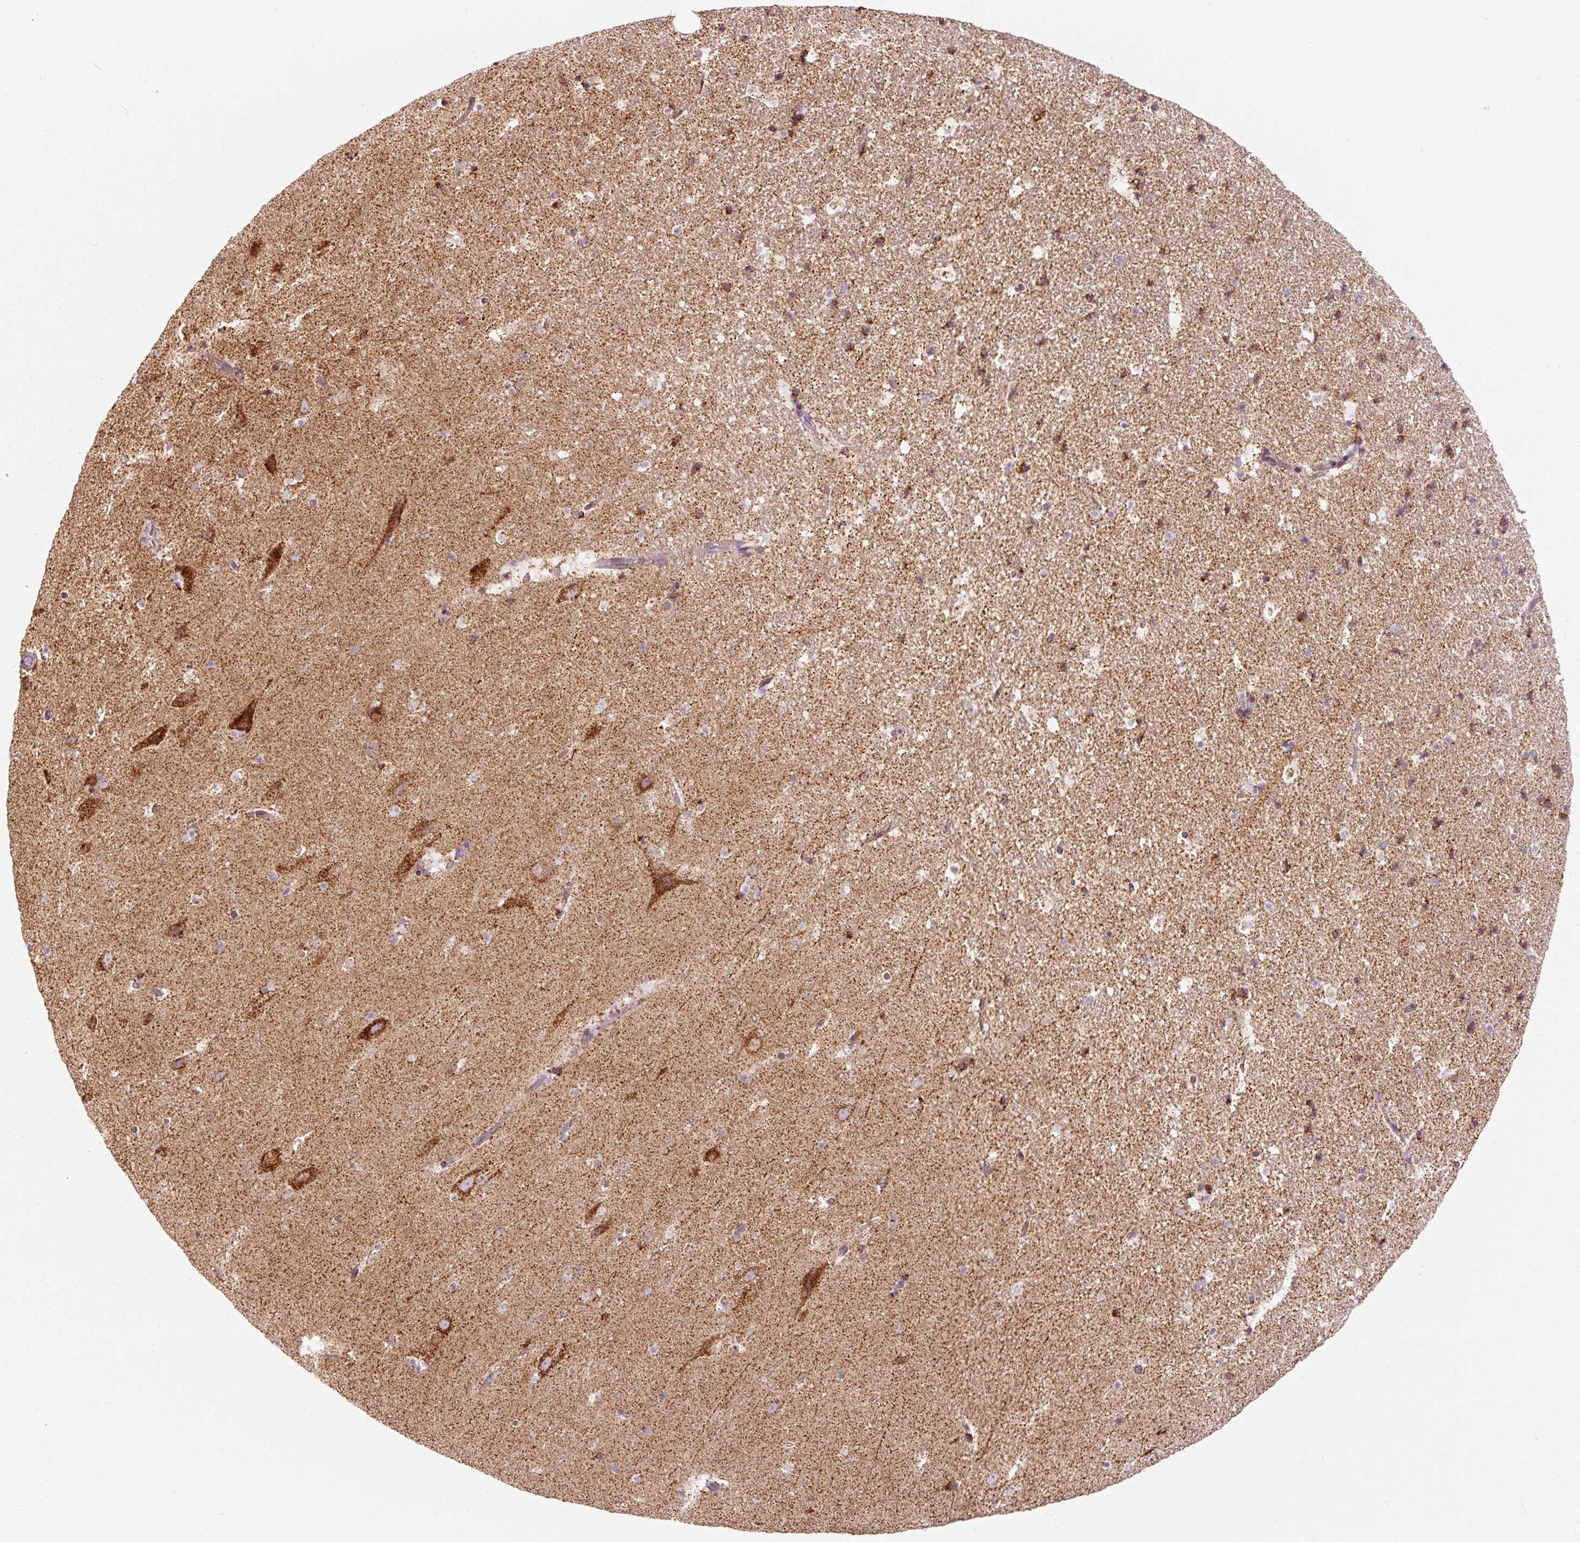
{"staining": {"intensity": "moderate", "quantity": "25%-75%", "location": "cytoplasmic/membranous"}, "tissue": "hippocampus", "cell_type": "Glial cells", "image_type": "normal", "snomed": [{"axis": "morphology", "description": "Normal tissue, NOS"}, {"axis": "topography", "description": "Hippocampus"}], "caption": "The histopathology image exhibits immunohistochemical staining of unremarkable hippocampus. There is moderate cytoplasmic/membranous staining is seen in about 25%-75% of glial cells.", "gene": "NDUFB4", "patient": {"sex": "male", "age": 37}}